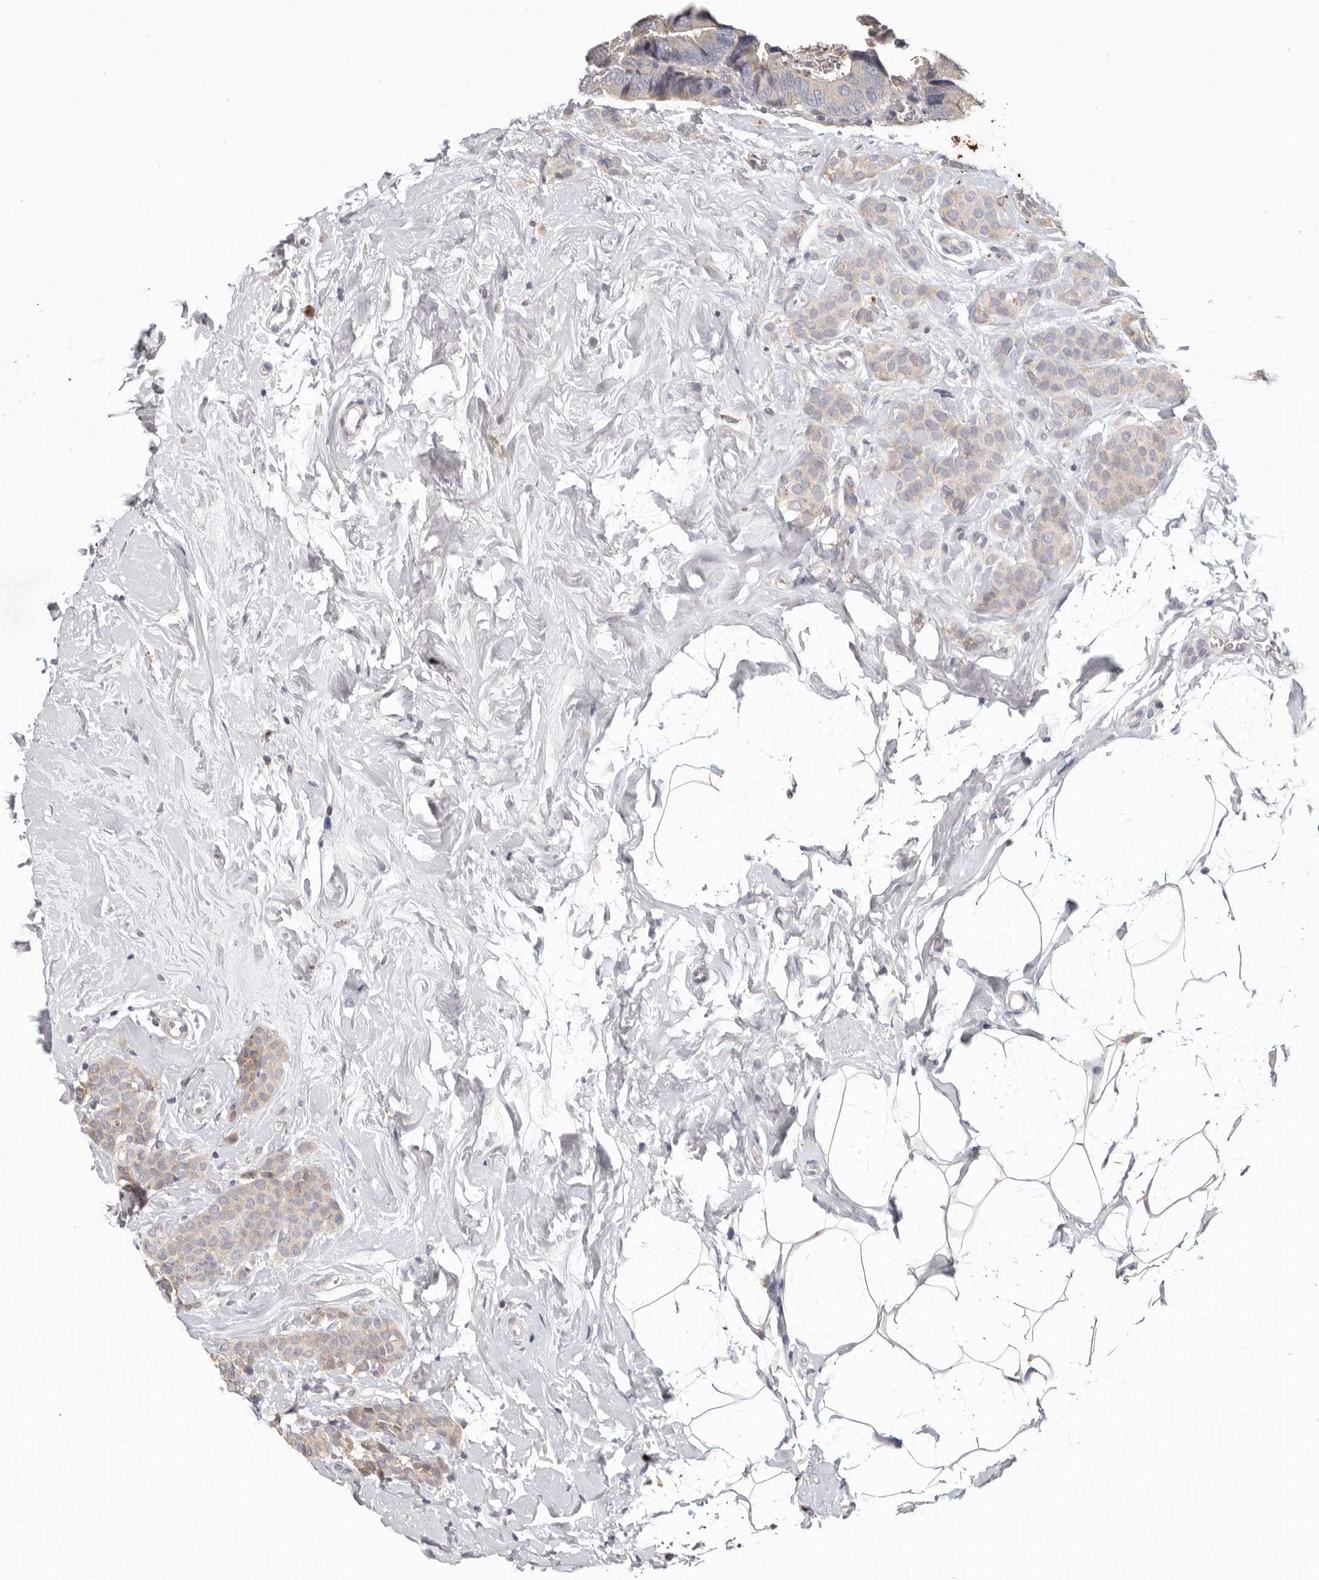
{"staining": {"intensity": "weak", "quantity": "<25%", "location": "cytoplasmic/membranous"}, "tissue": "breast cancer", "cell_type": "Tumor cells", "image_type": "cancer", "snomed": [{"axis": "morphology", "description": "Lobular carcinoma, in situ"}, {"axis": "morphology", "description": "Lobular carcinoma"}, {"axis": "topography", "description": "Breast"}], "caption": "IHC histopathology image of breast cancer stained for a protein (brown), which shows no positivity in tumor cells.", "gene": "WDR77", "patient": {"sex": "female", "age": 41}}